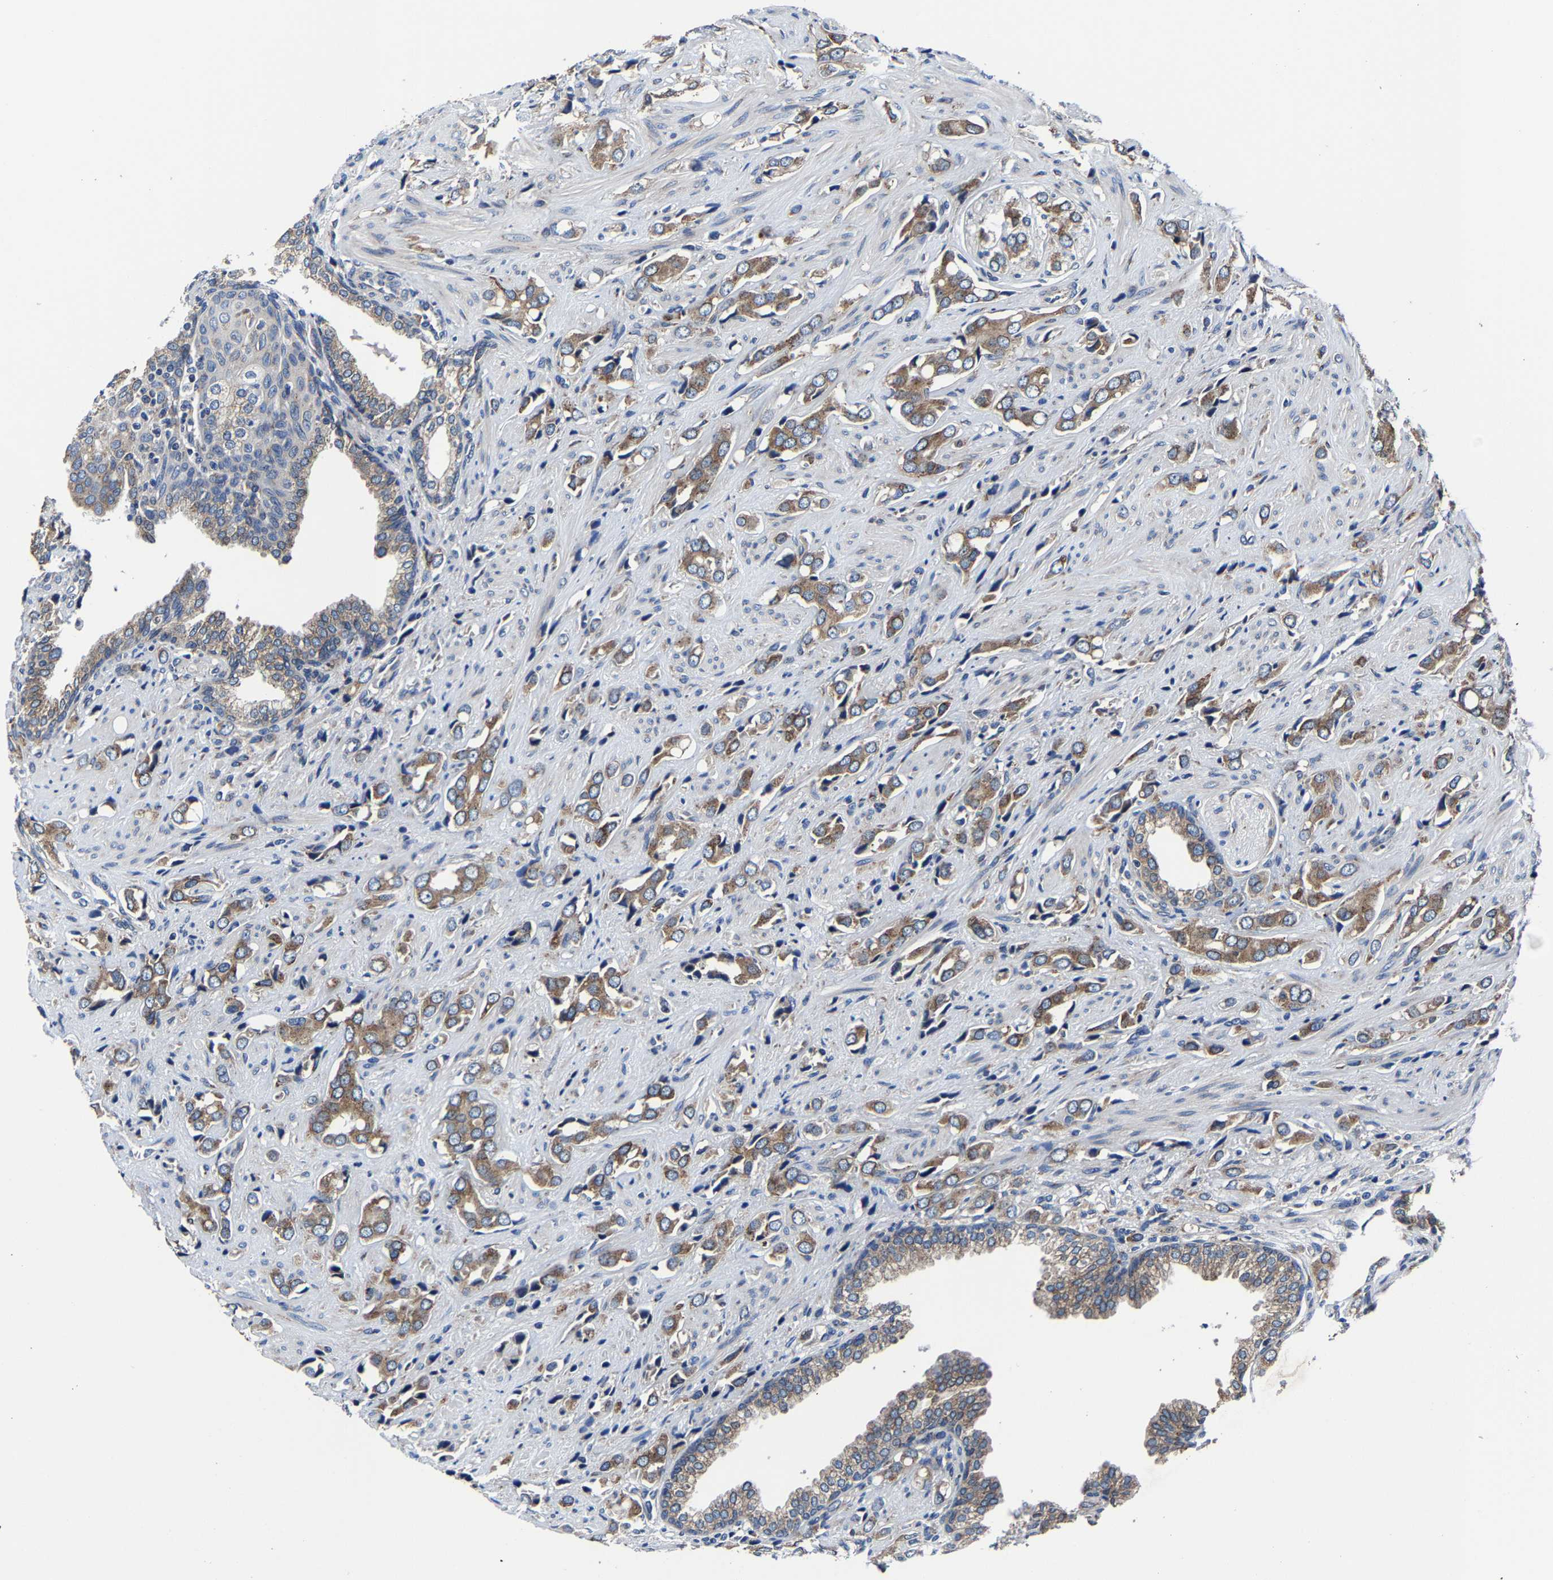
{"staining": {"intensity": "moderate", "quantity": ">75%", "location": "cytoplasmic/membranous"}, "tissue": "prostate cancer", "cell_type": "Tumor cells", "image_type": "cancer", "snomed": [{"axis": "morphology", "description": "Adenocarcinoma, High grade"}, {"axis": "topography", "description": "Prostate"}], "caption": "Prostate adenocarcinoma (high-grade) stained for a protein (brown) reveals moderate cytoplasmic/membranous positive positivity in approximately >75% of tumor cells.", "gene": "EBAG9", "patient": {"sex": "male", "age": 52}}